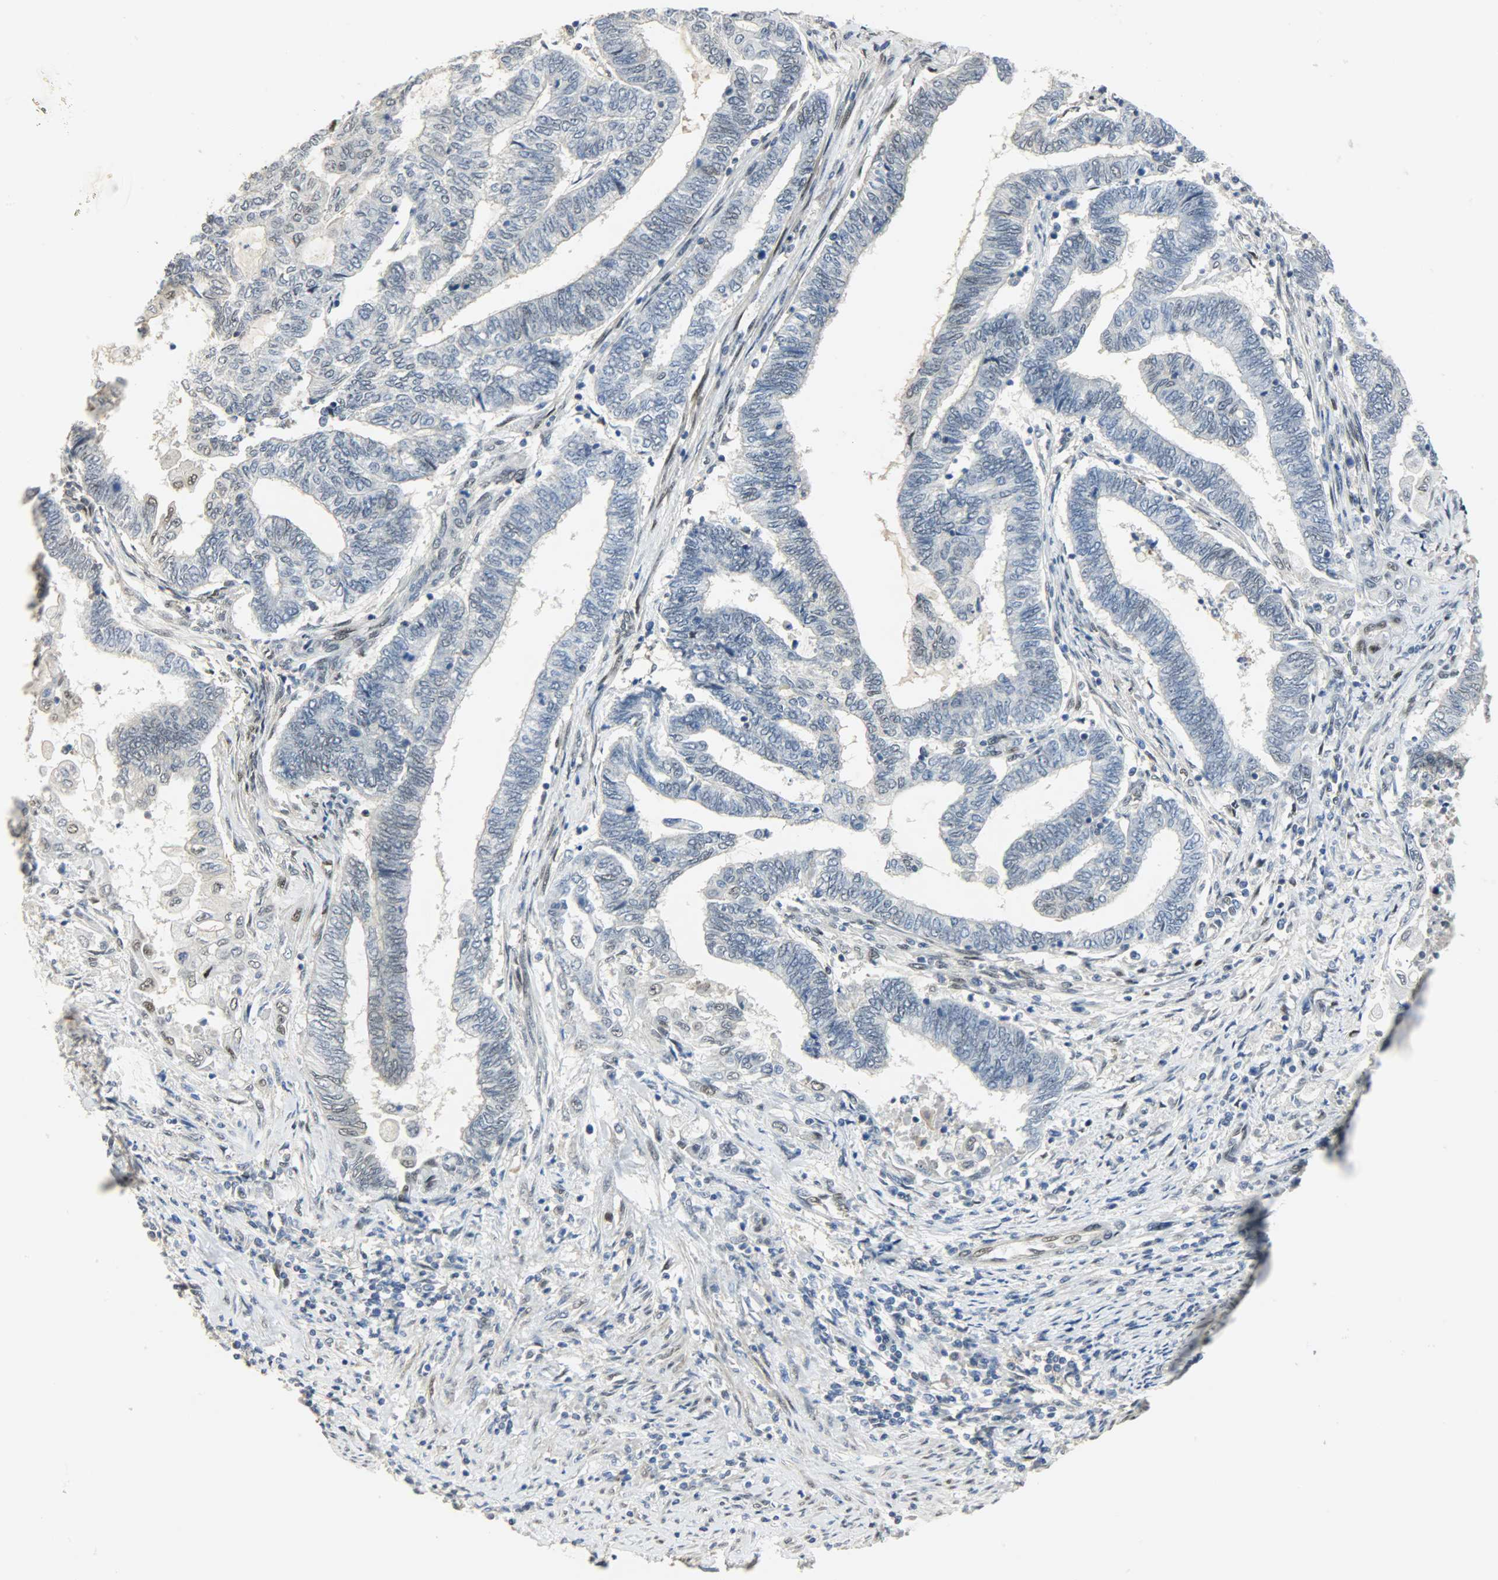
{"staining": {"intensity": "moderate", "quantity": "<25%", "location": "nuclear"}, "tissue": "endometrial cancer", "cell_type": "Tumor cells", "image_type": "cancer", "snomed": [{"axis": "morphology", "description": "Adenocarcinoma, NOS"}, {"axis": "topography", "description": "Uterus"}, {"axis": "topography", "description": "Endometrium"}], "caption": "Endometrial cancer tissue demonstrates moderate nuclear expression in approximately <25% of tumor cells, visualized by immunohistochemistry.", "gene": "NPEPL1", "patient": {"sex": "female", "age": 70}}